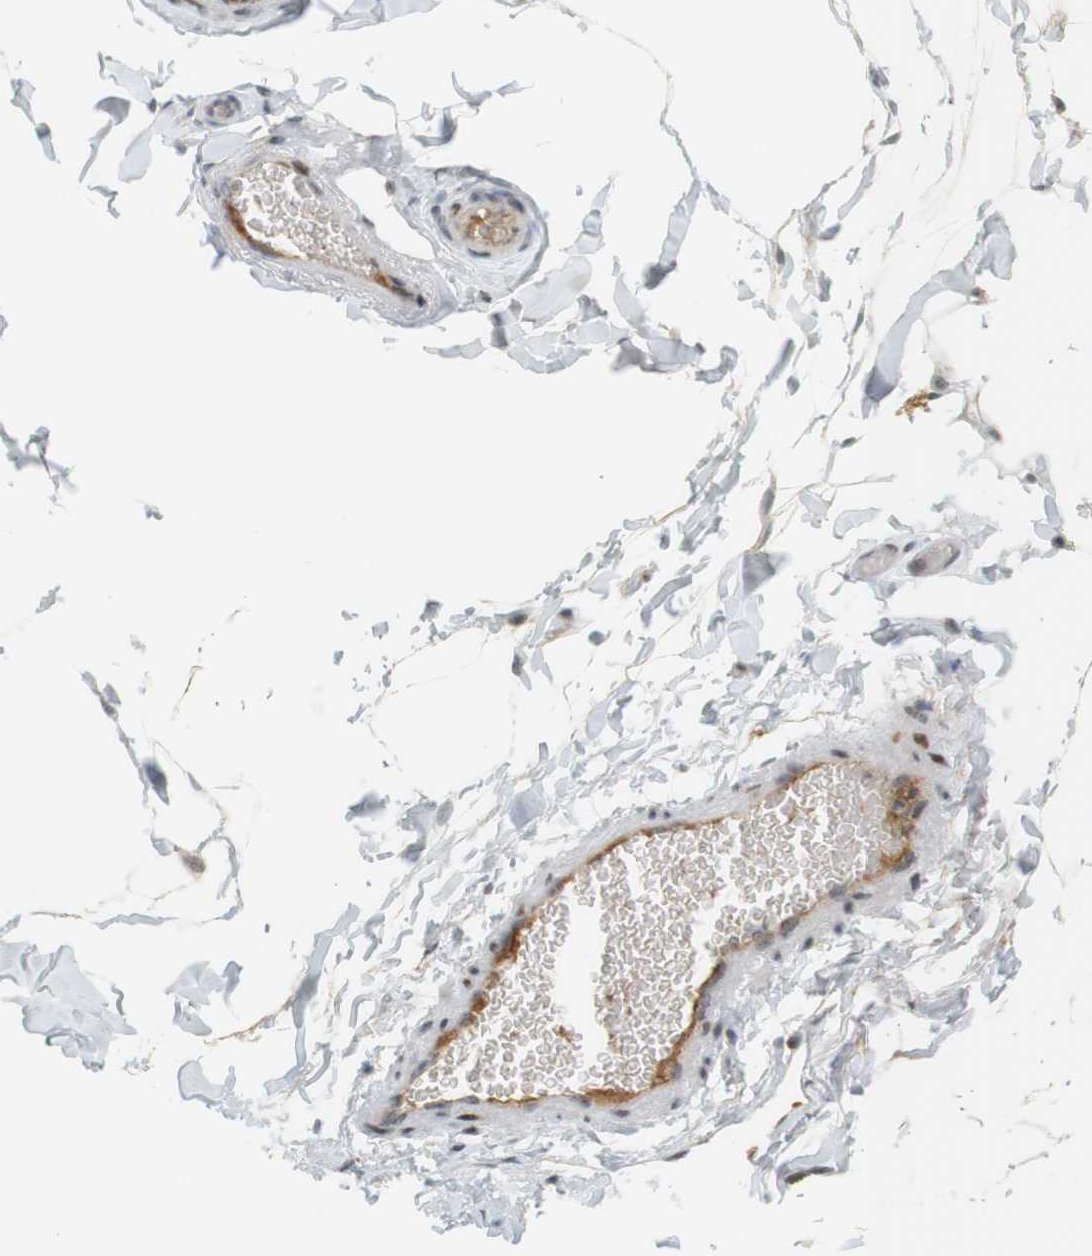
{"staining": {"intensity": "weak", "quantity": ">75%", "location": "cytoplasmic/membranous"}, "tissue": "adipose tissue", "cell_type": "Adipocytes", "image_type": "normal", "snomed": [{"axis": "morphology", "description": "Normal tissue, NOS"}, {"axis": "topography", "description": "Soft tissue"}], "caption": "Adipose tissue stained for a protein displays weak cytoplasmic/membranous positivity in adipocytes. (Brightfield microscopy of DAB IHC at high magnification).", "gene": "DMC1", "patient": {"sex": "male", "age": 26}}